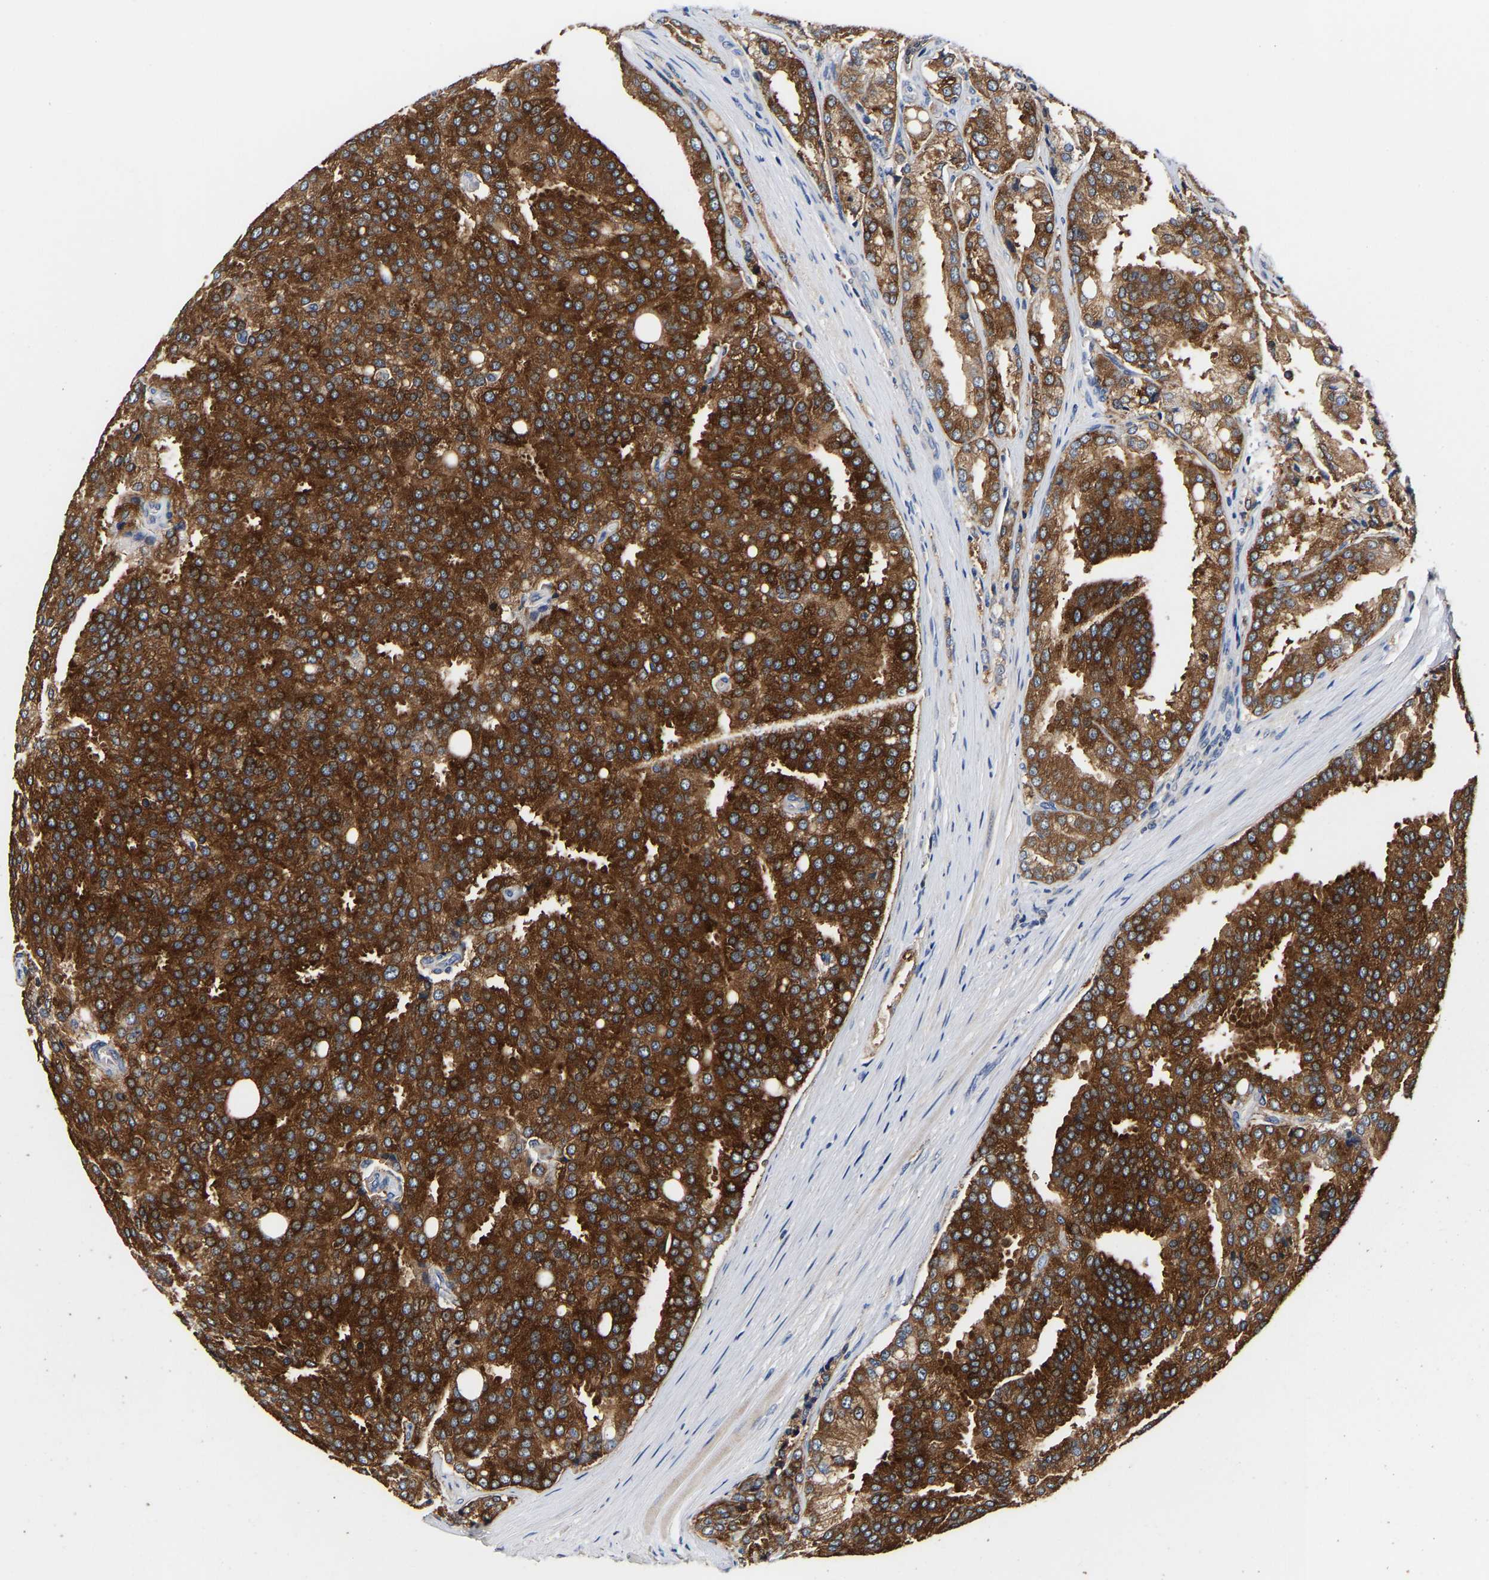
{"staining": {"intensity": "strong", "quantity": ">75%", "location": "cytoplasmic/membranous"}, "tissue": "prostate cancer", "cell_type": "Tumor cells", "image_type": "cancer", "snomed": [{"axis": "morphology", "description": "Adenocarcinoma, High grade"}, {"axis": "topography", "description": "Prostate"}], "caption": "Immunohistochemistry of prostate cancer exhibits high levels of strong cytoplasmic/membranous staining in about >75% of tumor cells.", "gene": "LRBA", "patient": {"sex": "male", "age": 50}}